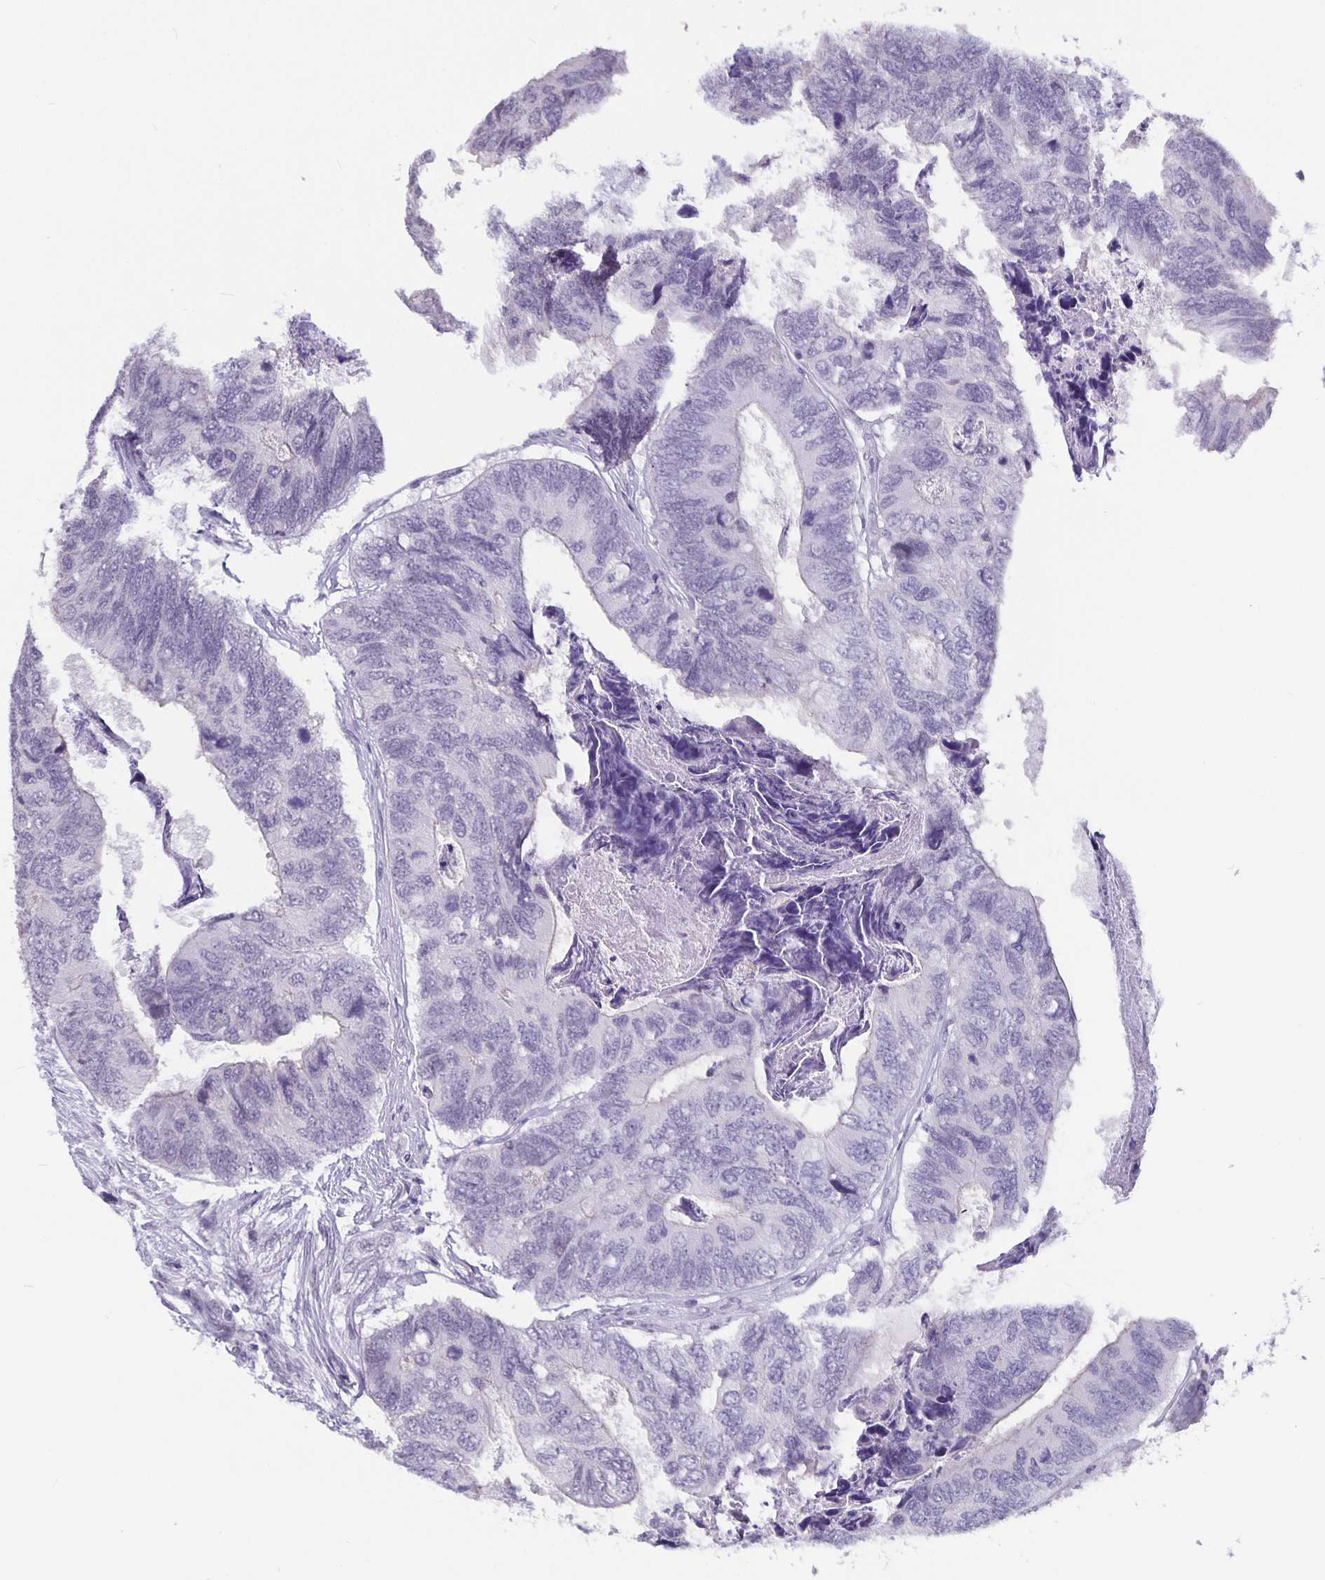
{"staining": {"intensity": "negative", "quantity": "none", "location": "none"}, "tissue": "colorectal cancer", "cell_type": "Tumor cells", "image_type": "cancer", "snomed": [{"axis": "morphology", "description": "Adenocarcinoma, NOS"}, {"axis": "topography", "description": "Colon"}], "caption": "A high-resolution photomicrograph shows immunohistochemistry (IHC) staining of colorectal adenocarcinoma, which displays no significant positivity in tumor cells. (DAB immunohistochemistry (IHC), high magnification).", "gene": "OLIG2", "patient": {"sex": "female", "age": 67}}